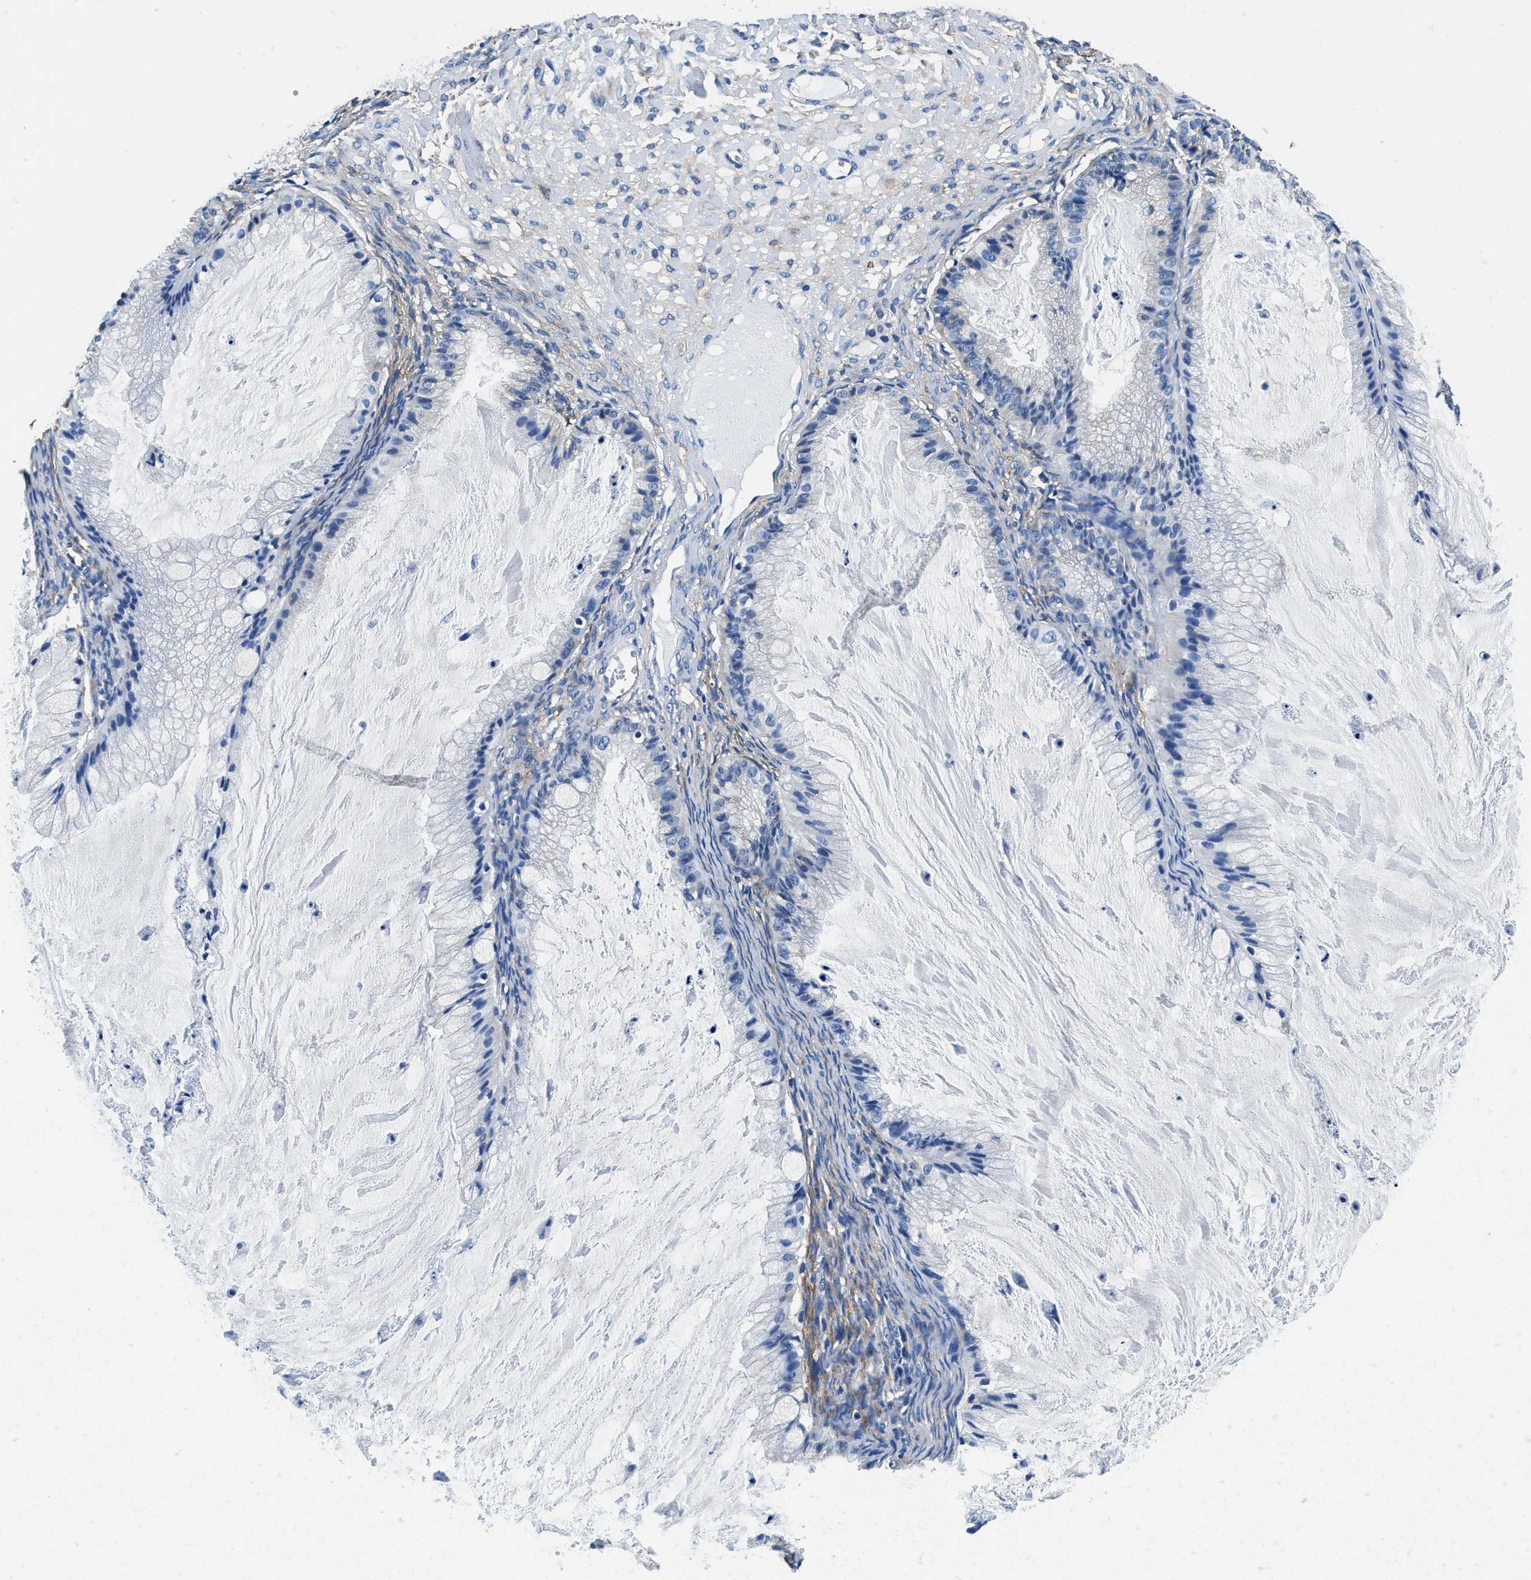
{"staining": {"intensity": "negative", "quantity": "none", "location": "none"}, "tissue": "ovarian cancer", "cell_type": "Tumor cells", "image_type": "cancer", "snomed": [{"axis": "morphology", "description": "Cystadenocarcinoma, mucinous, NOS"}, {"axis": "topography", "description": "Ovary"}], "caption": "IHC of ovarian cancer (mucinous cystadenocarcinoma) exhibits no expression in tumor cells.", "gene": "NEU1", "patient": {"sex": "female", "age": 57}}